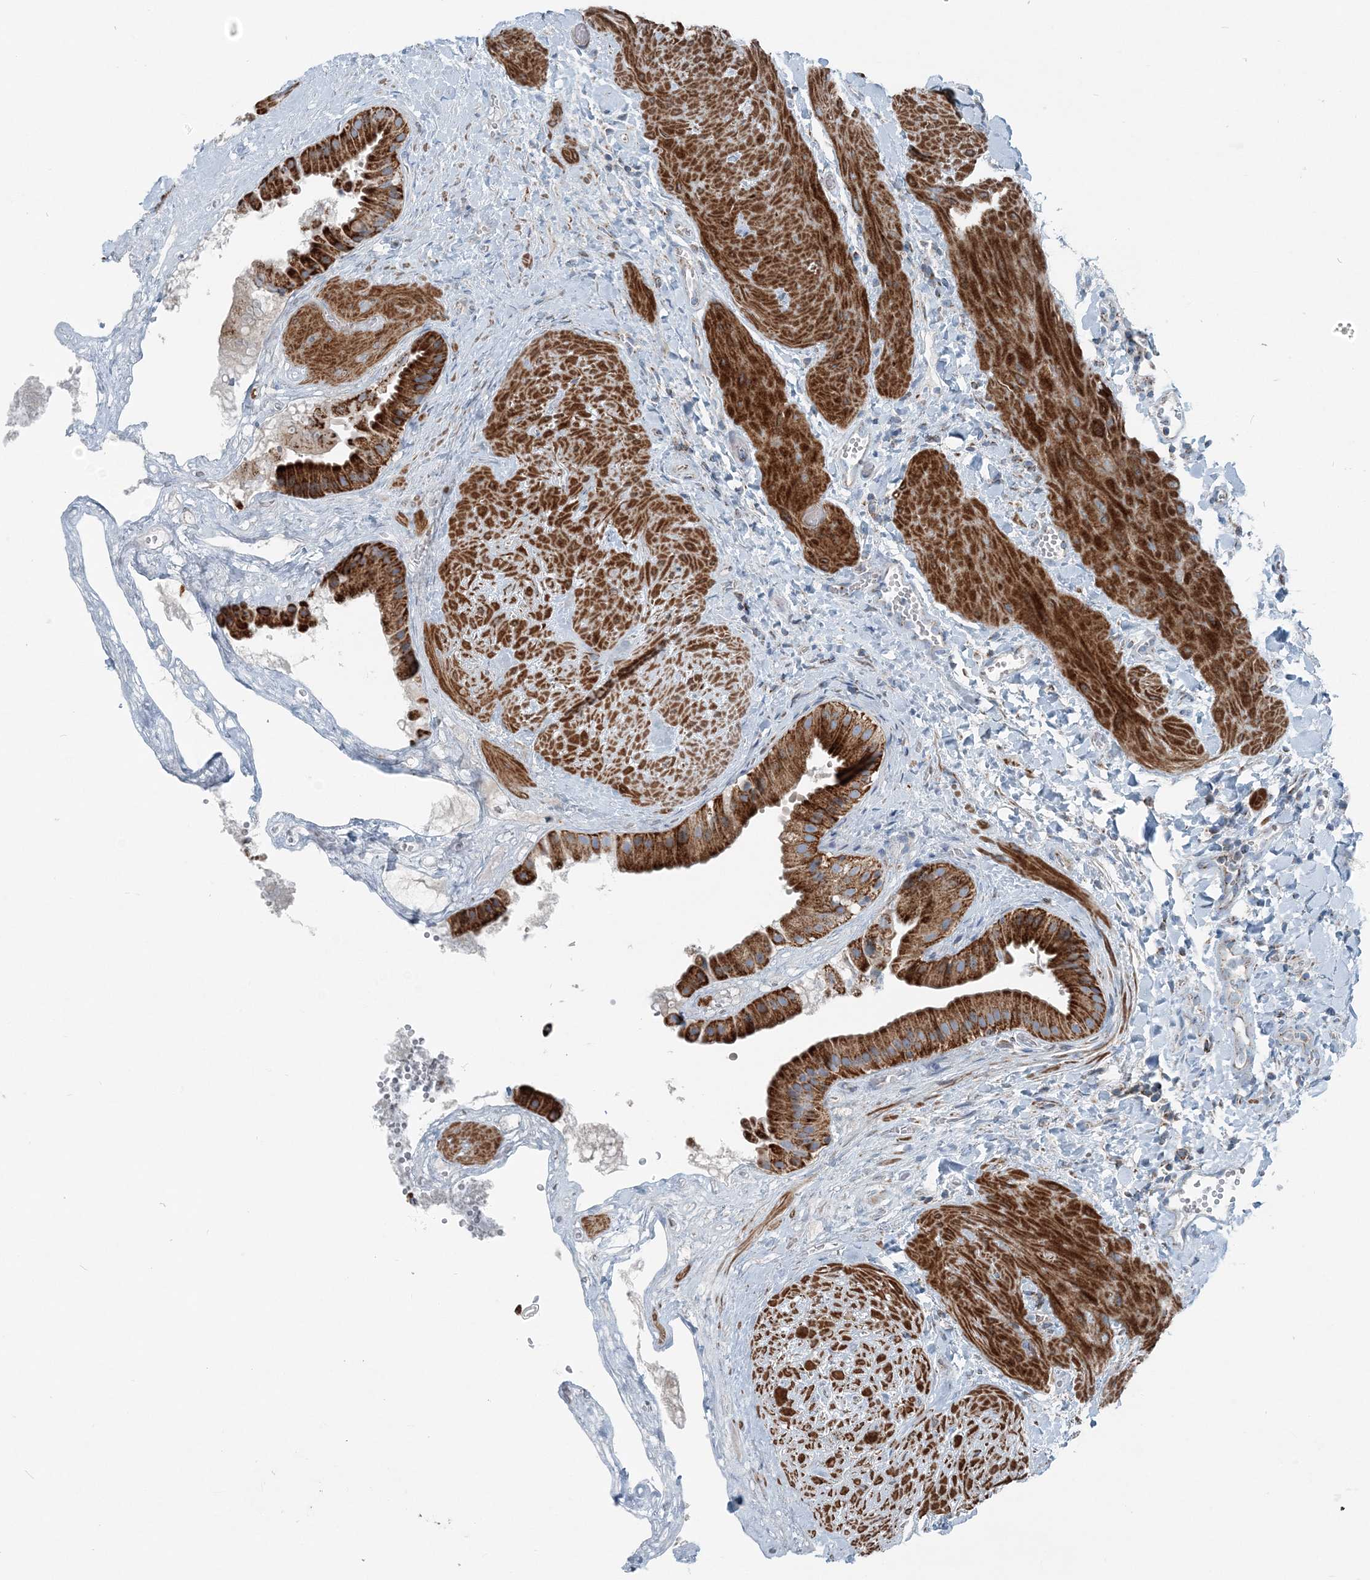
{"staining": {"intensity": "strong", "quantity": ">75%", "location": "cytoplasmic/membranous"}, "tissue": "gallbladder", "cell_type": "Glandular cells", "image_type": "normal", "snomed": [{"axis": "morphology", "description": "Normal tissue, NOS"}, {"axis": "topography", "description": "Gallbladder"}], "caption": "Strong cytoplasmic/membranous staining is seen in about >75% of glandular cells in unremarkable gallbladder. The staining is performed using DAB (3,3'-diaminobenzidine) brown chromogen to label protein expression. The nuclei are counter-stained blue using hematoxylin.", "gene": "INTU", "patient": {"sex": "male", "age": 55}}